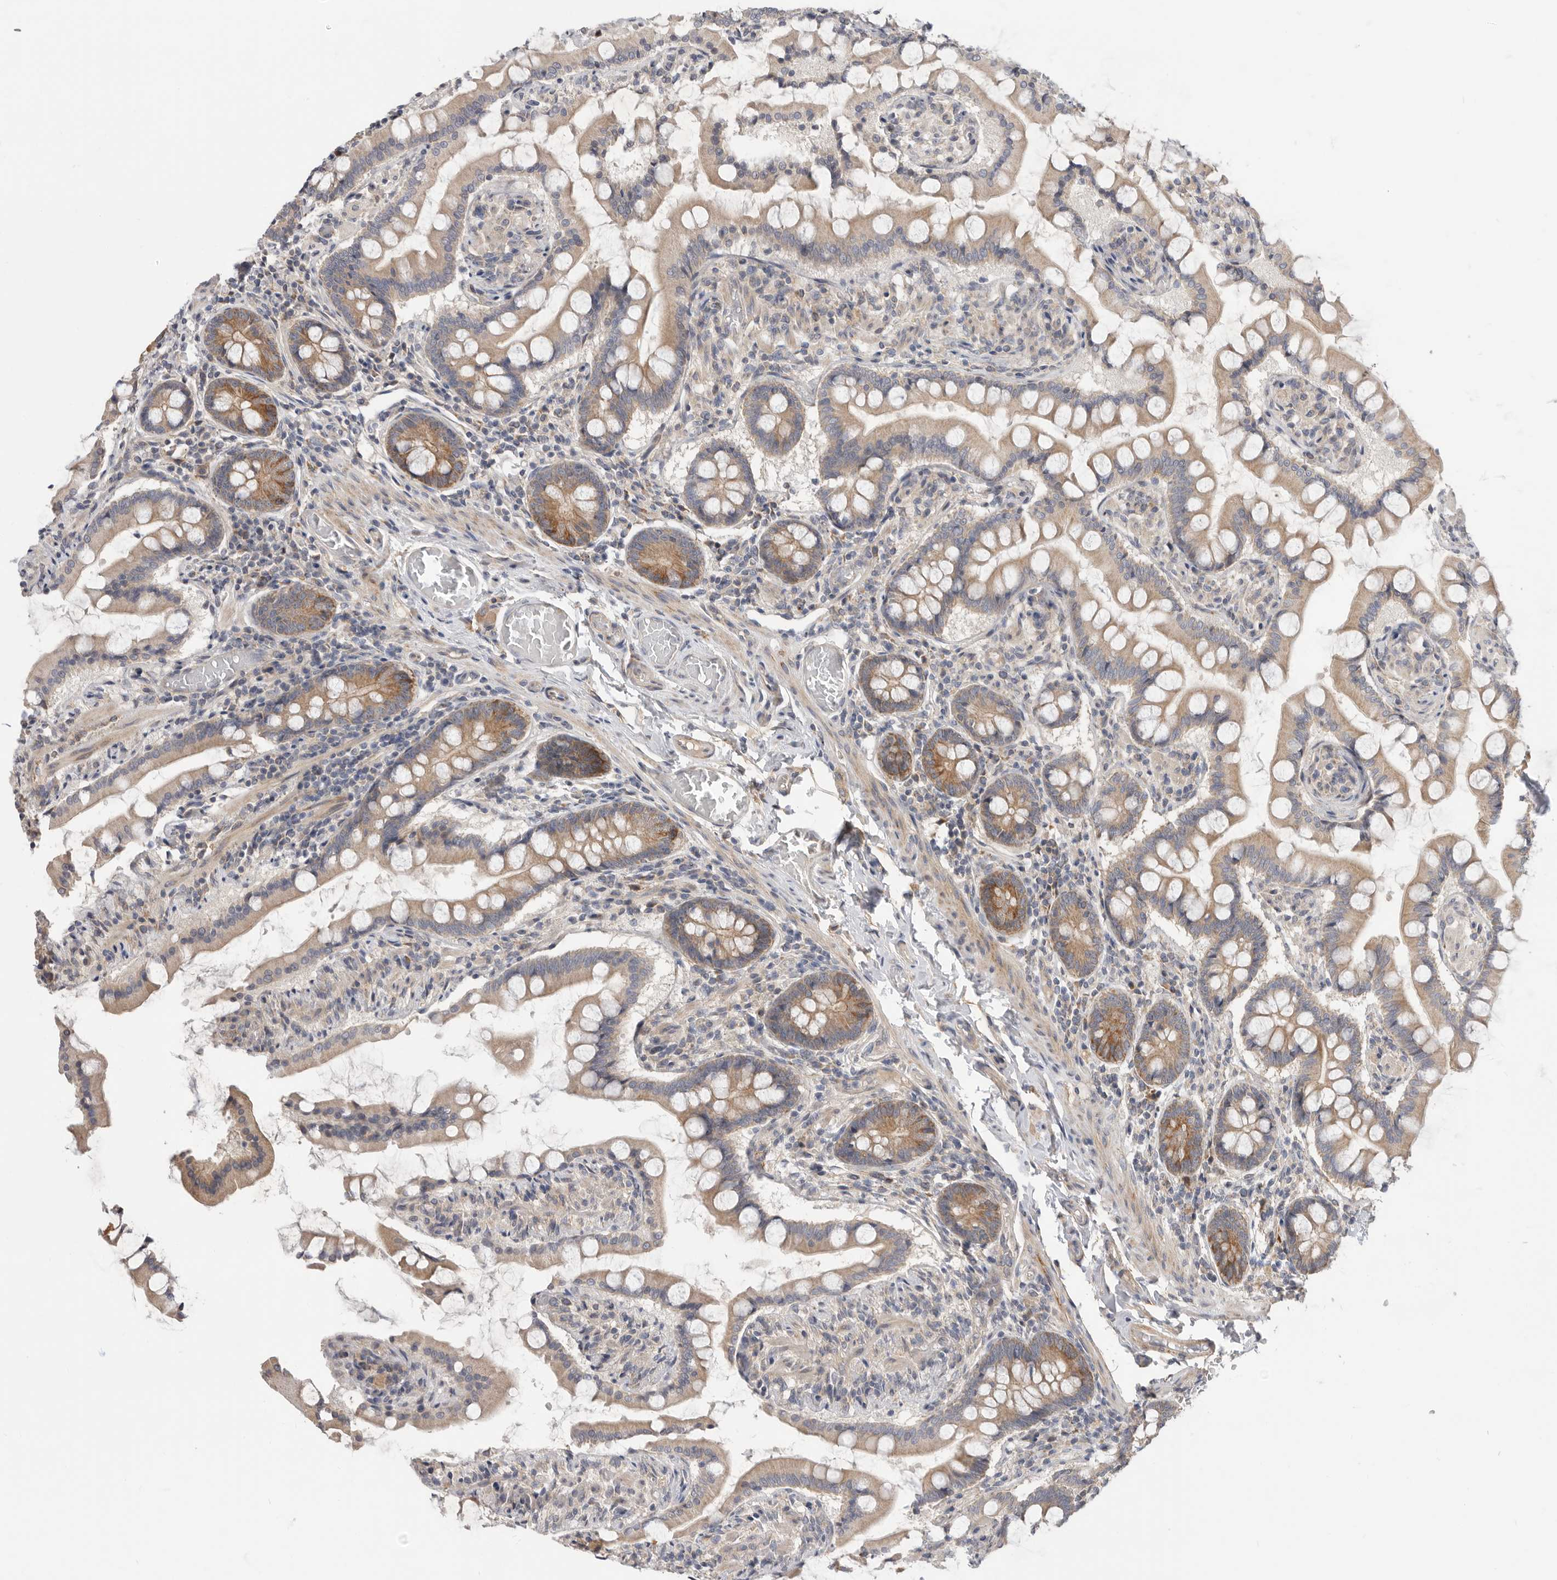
{"staining": {"intensity": "moderate", "quantity": ">75%", "location": "cytoplasmic/membranous"}, "tissue": "small intestine", "cell_type": "Glandular cells", "image_type": "normal", "snomed": [{"axis": "morphology", "description": "Normal tissue, NOS"}, {"axis": "topography", "description": "Small intestine"}], "caption": "Immunohistochemical staining of unremarkable human small intestine displays medium levels of moderate cytoplasmic/membranous staining in approximately >75% of glandular cells. The protein is stained brown, and the nuclei are stained in blue (DAB (3,3'-diaminobenzidine) IHC with brightfield microscopy, high magnification).", "gene": "MTFR1L", "patient": {"sex": "male", "age": 41}}